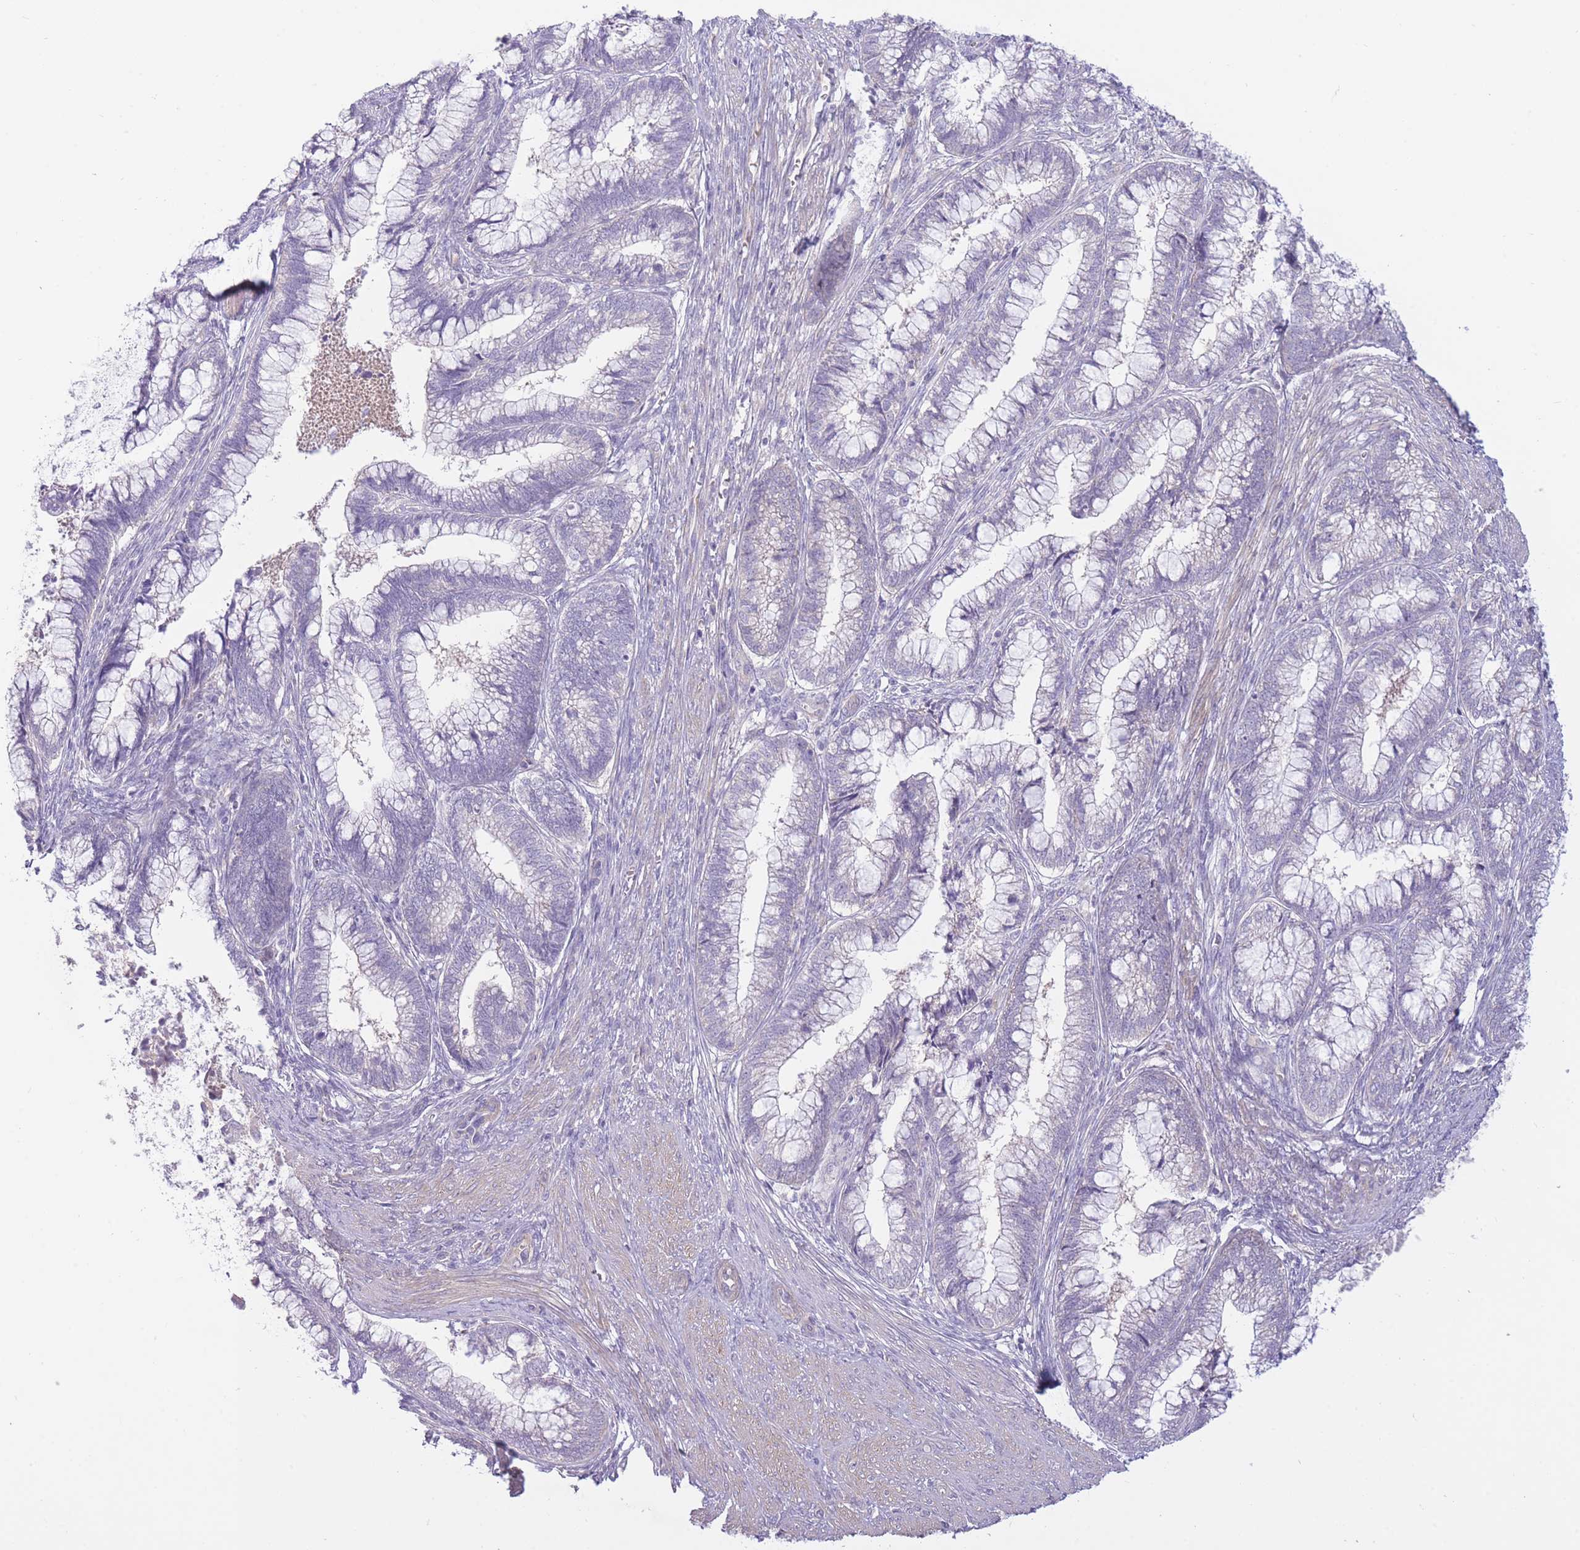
{"staining": {"intensity": "negative", "quantity": "none", "location": "none"}, "tissue": "cervical cancer", "cell_type": "Tumor cells", "image_type": "cancer", "snomed": [{"axis": "morphology", "description": "Adenocarcinoma, NOS"}, {"axis": "topography", "description": "Cervix"}], "caption": "High power microscopy histopathology image of an immunohistochemistry image of cervical cancer (adenocarcinoma), revealing no significant expression in tumor cells. (Stains: DAB (3,3'-diaminobenzidine) IHC with hematoxylin counter stain, Microscopy: brightfield microscopy at high magnification).", "gene": "PNPLA5", "patient": {"sex": "female", "age": 44}}